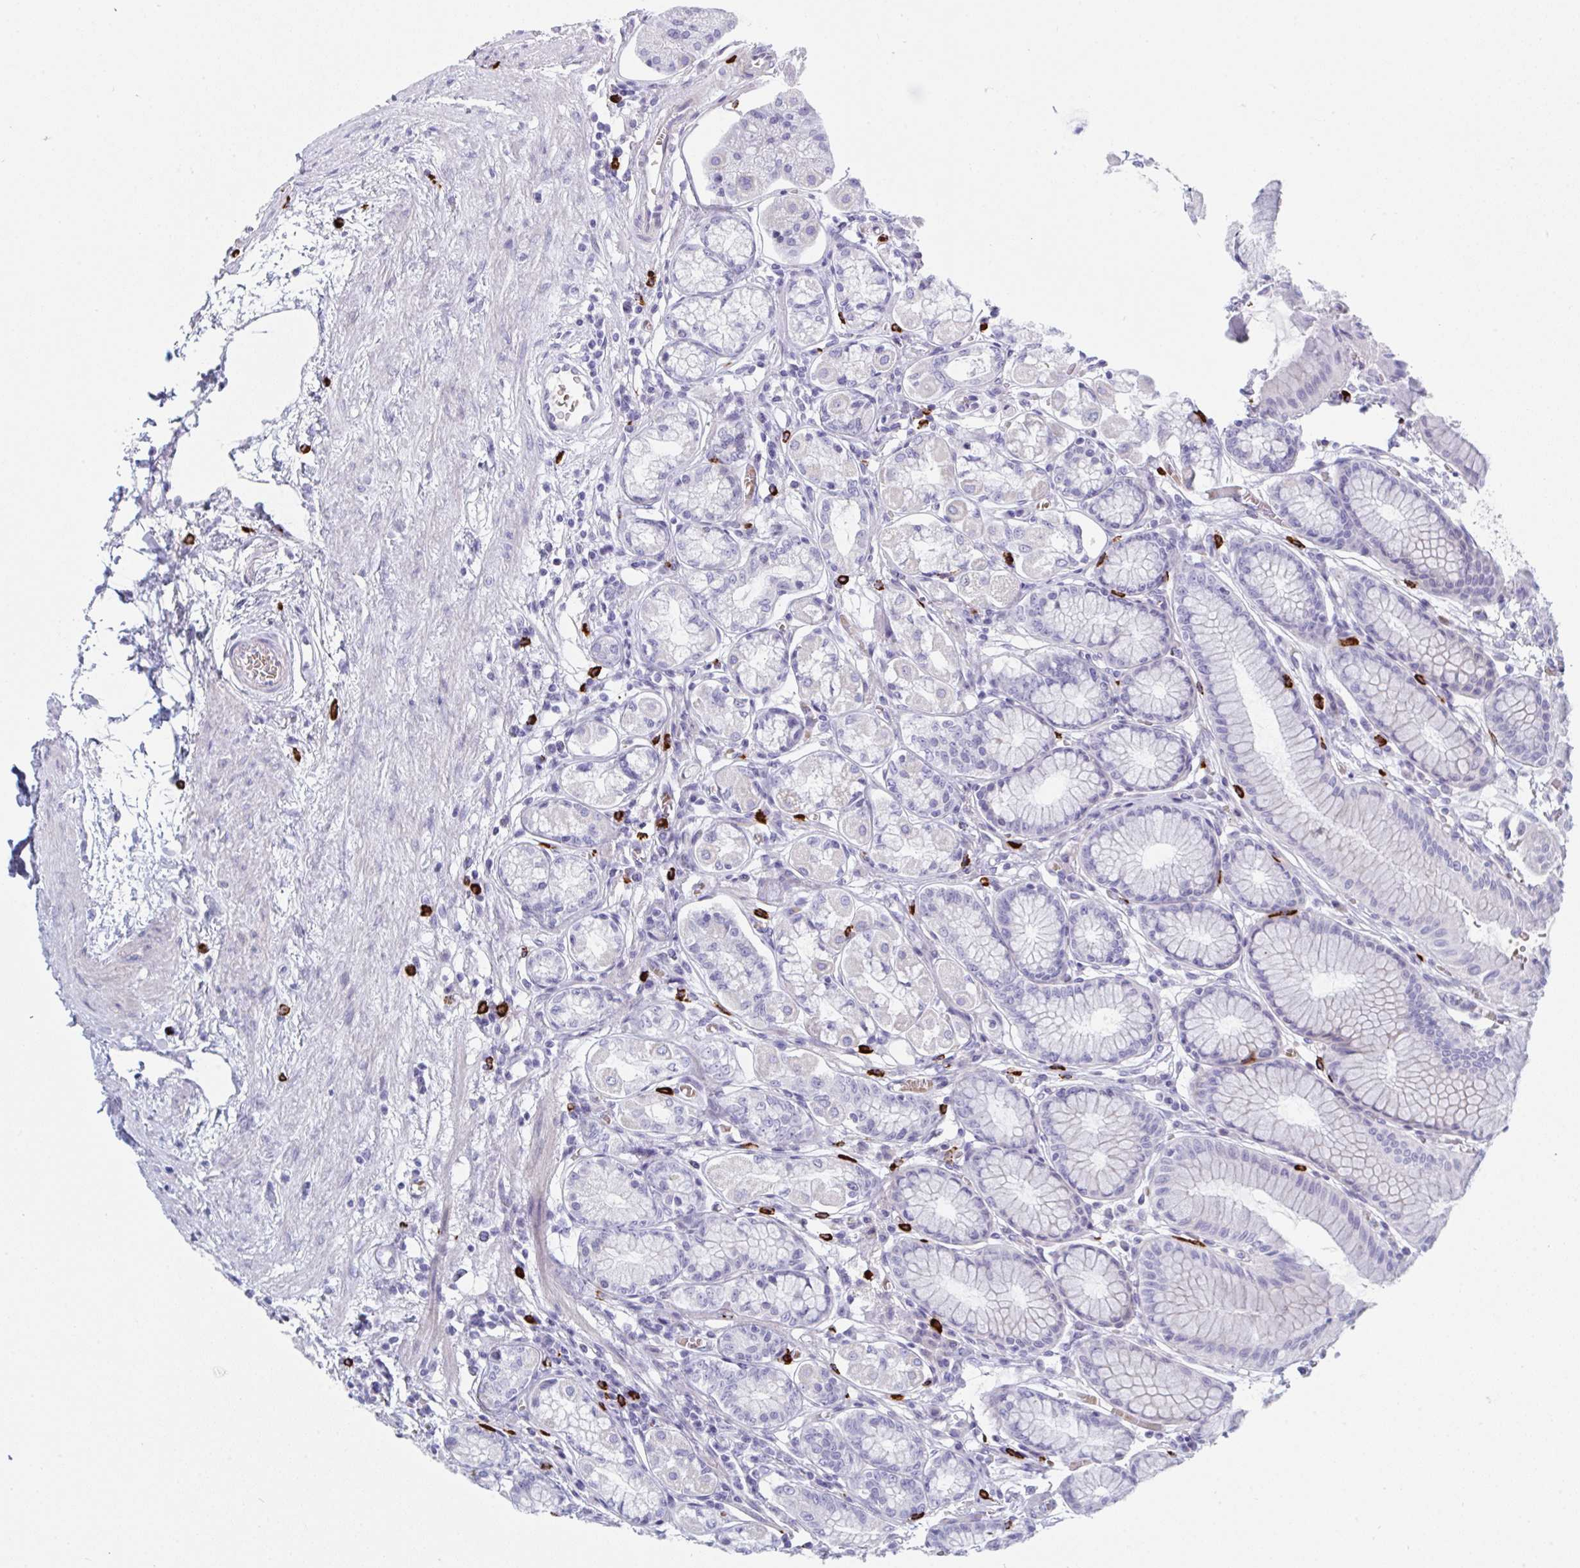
{"staining": {"intensity": "negative", "quantity": "none", "location": "none"}, "tissue": "stomach", "cell_type": "Glandular cells", "image_type": "normal", "snomed": [{"axis": "morphology", "description": "Normal tissue, NOS"}, {"axis": "topography", "description": "Stomach"}, {"axis": "topography", "description": "Stomach, lower"}], "caption": "Glandular cells are negative for protein expression in unremarkable human stomach. Brightfield microscopy of IHC stained with DAB (brown) and hematoxylin (blue), captured at high magnification.", "gene": "ZNF684", "patient": {"sex": "male", "age": 76}}